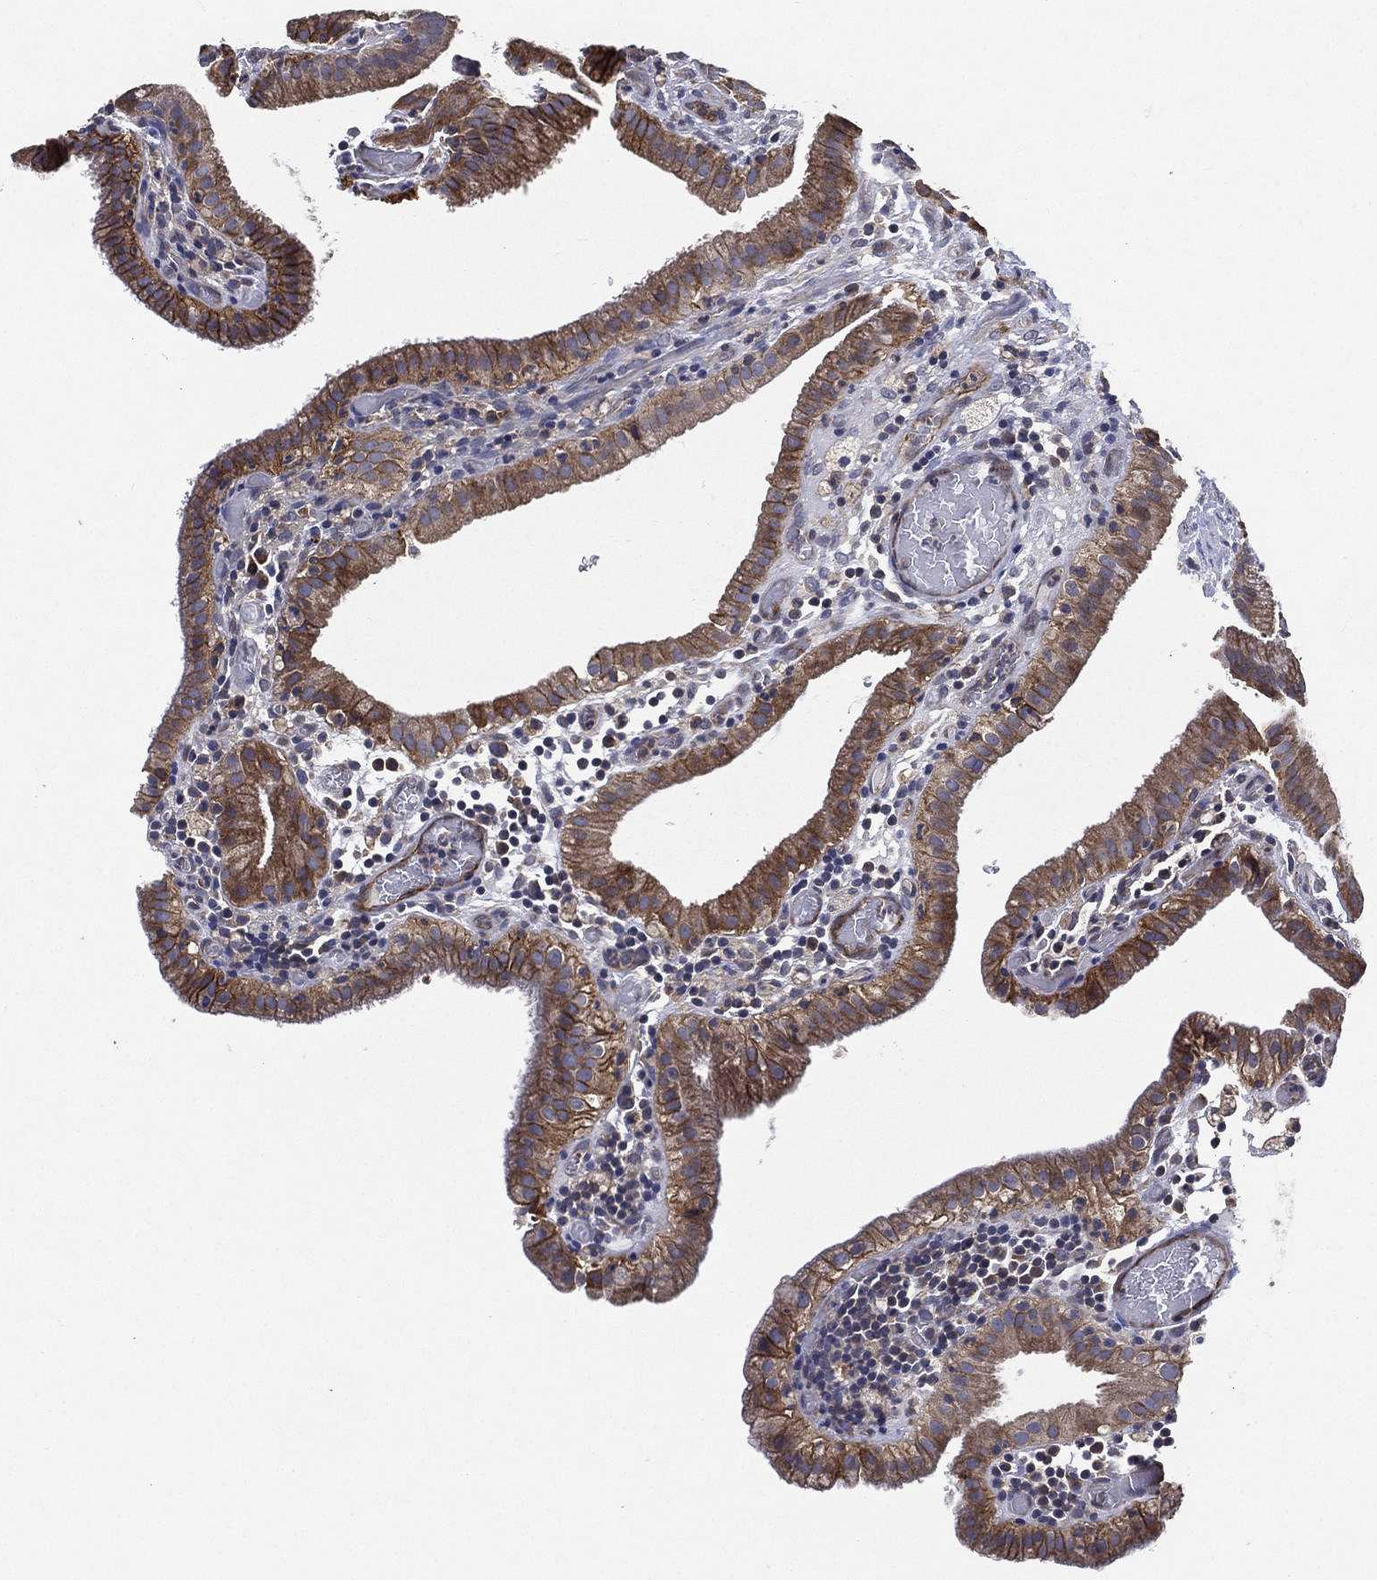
{"staining": {"intensity": "moderate", "quantity": ">75%", "location": "cytoplasmic/membranous"}, "tissue": "gallbladder", "cell_type": "Glandular cells", "image_type": "normal", "snomed": [{"axis": "morphology", "description": "Normal tissue, NOS"}, {"axis": "topography", "description": "Gallbladder"}], "caption": "This histopathology image demonstrates normal gallbladder stained with immunohistochemistry to label a protein in brown. The cytoplasmic/membranous of glandular cells show moderate positivity for the protein. Nuclei are counter-stained blue.", "gene": "SMPD3", "patient": {"sex": "male", "age": 62}}